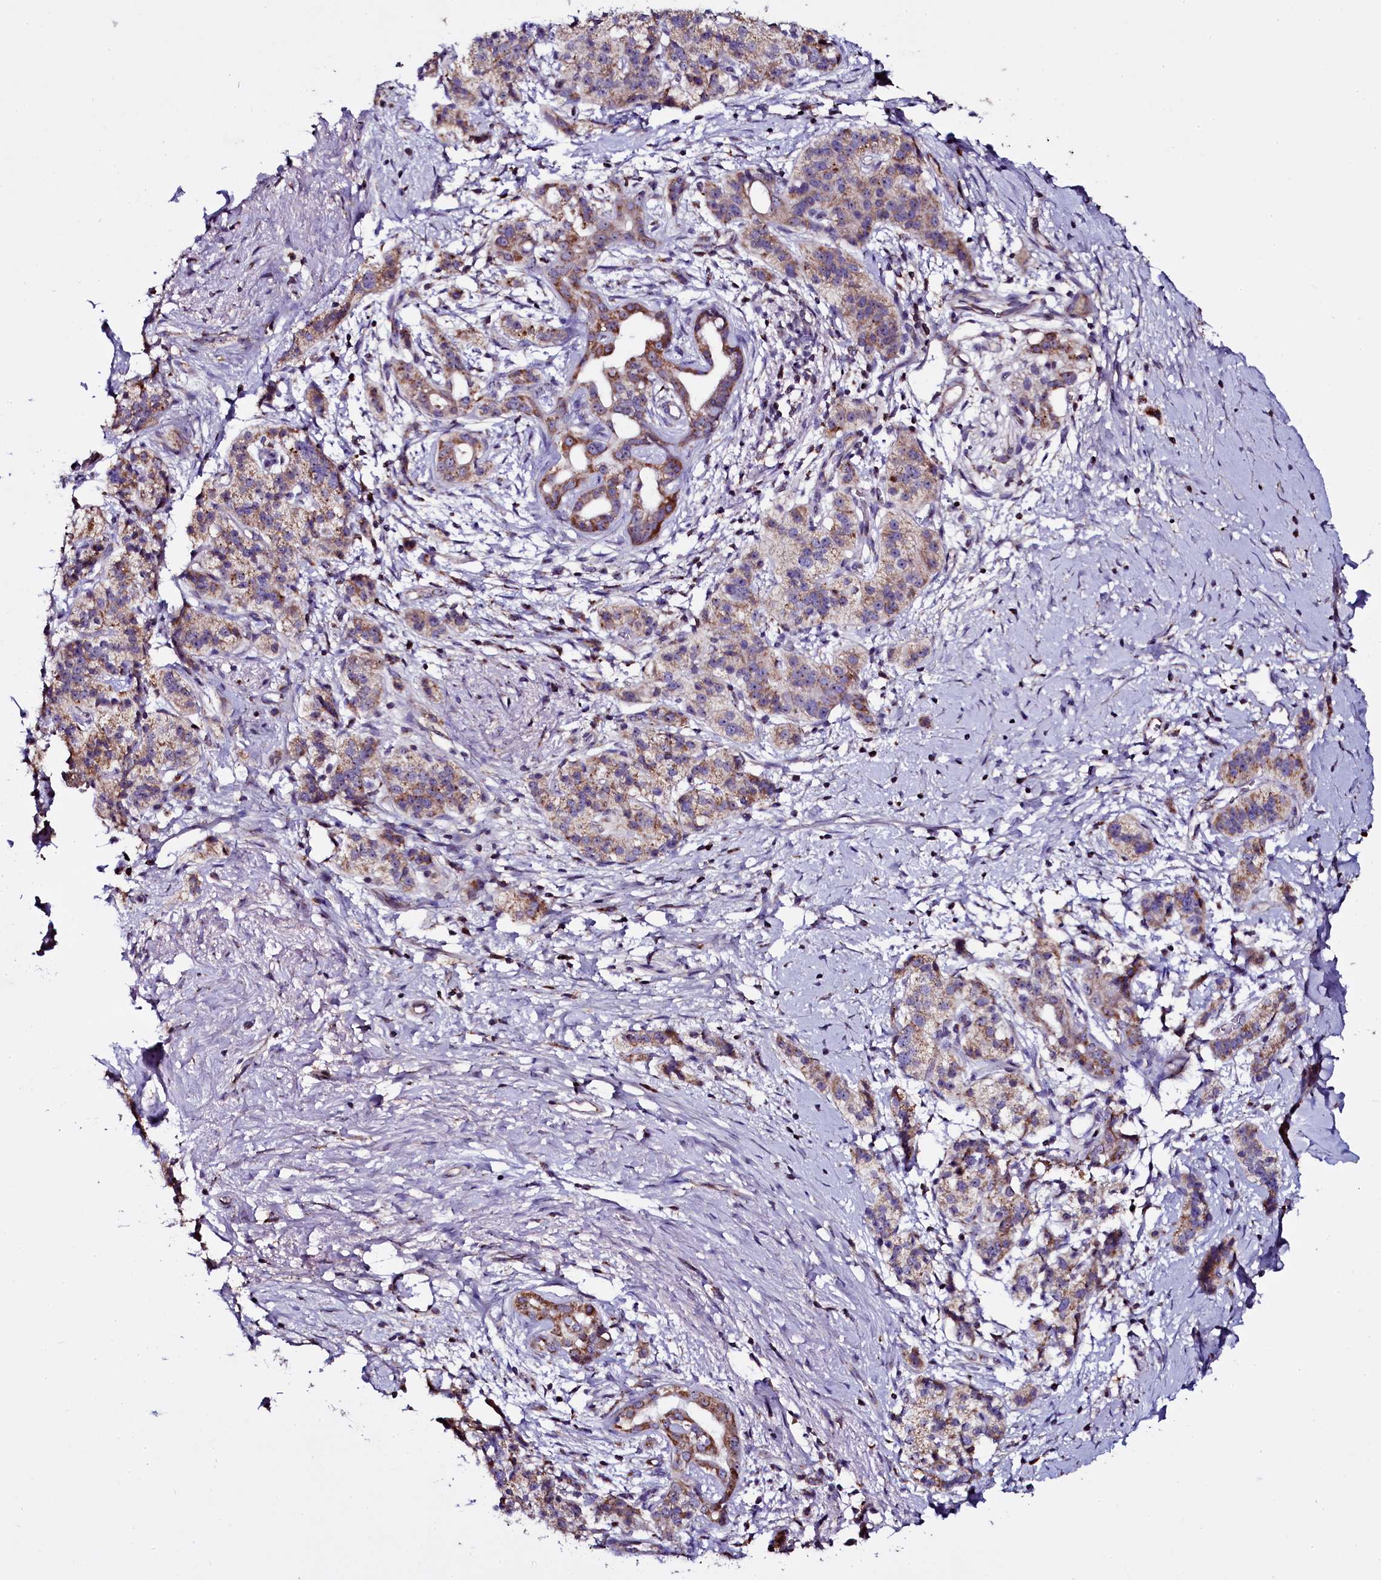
{"staining": {"intensity": "moderate", "quantity": ">75%", "location": "cytoplasmic/membranous"}, "tissue": "pancreatic cancer", "cell_type": "Tumor cells", "image_type": "cancer", "snomed": [{"axis": "morphology", "description": "Adenocarcinoma, NOS"}, {"axis": "topography", "description": "Pancreas"}], "caption": "Adenocarcinoma (pancreatic) tissue exhibits moderate cytoplasmic/membranous expression in approximately >75% of tumor cells, visualized by immunohistochemistry.", "gene": "NAA80", "patient": {"sex": "male", "age": 50}}